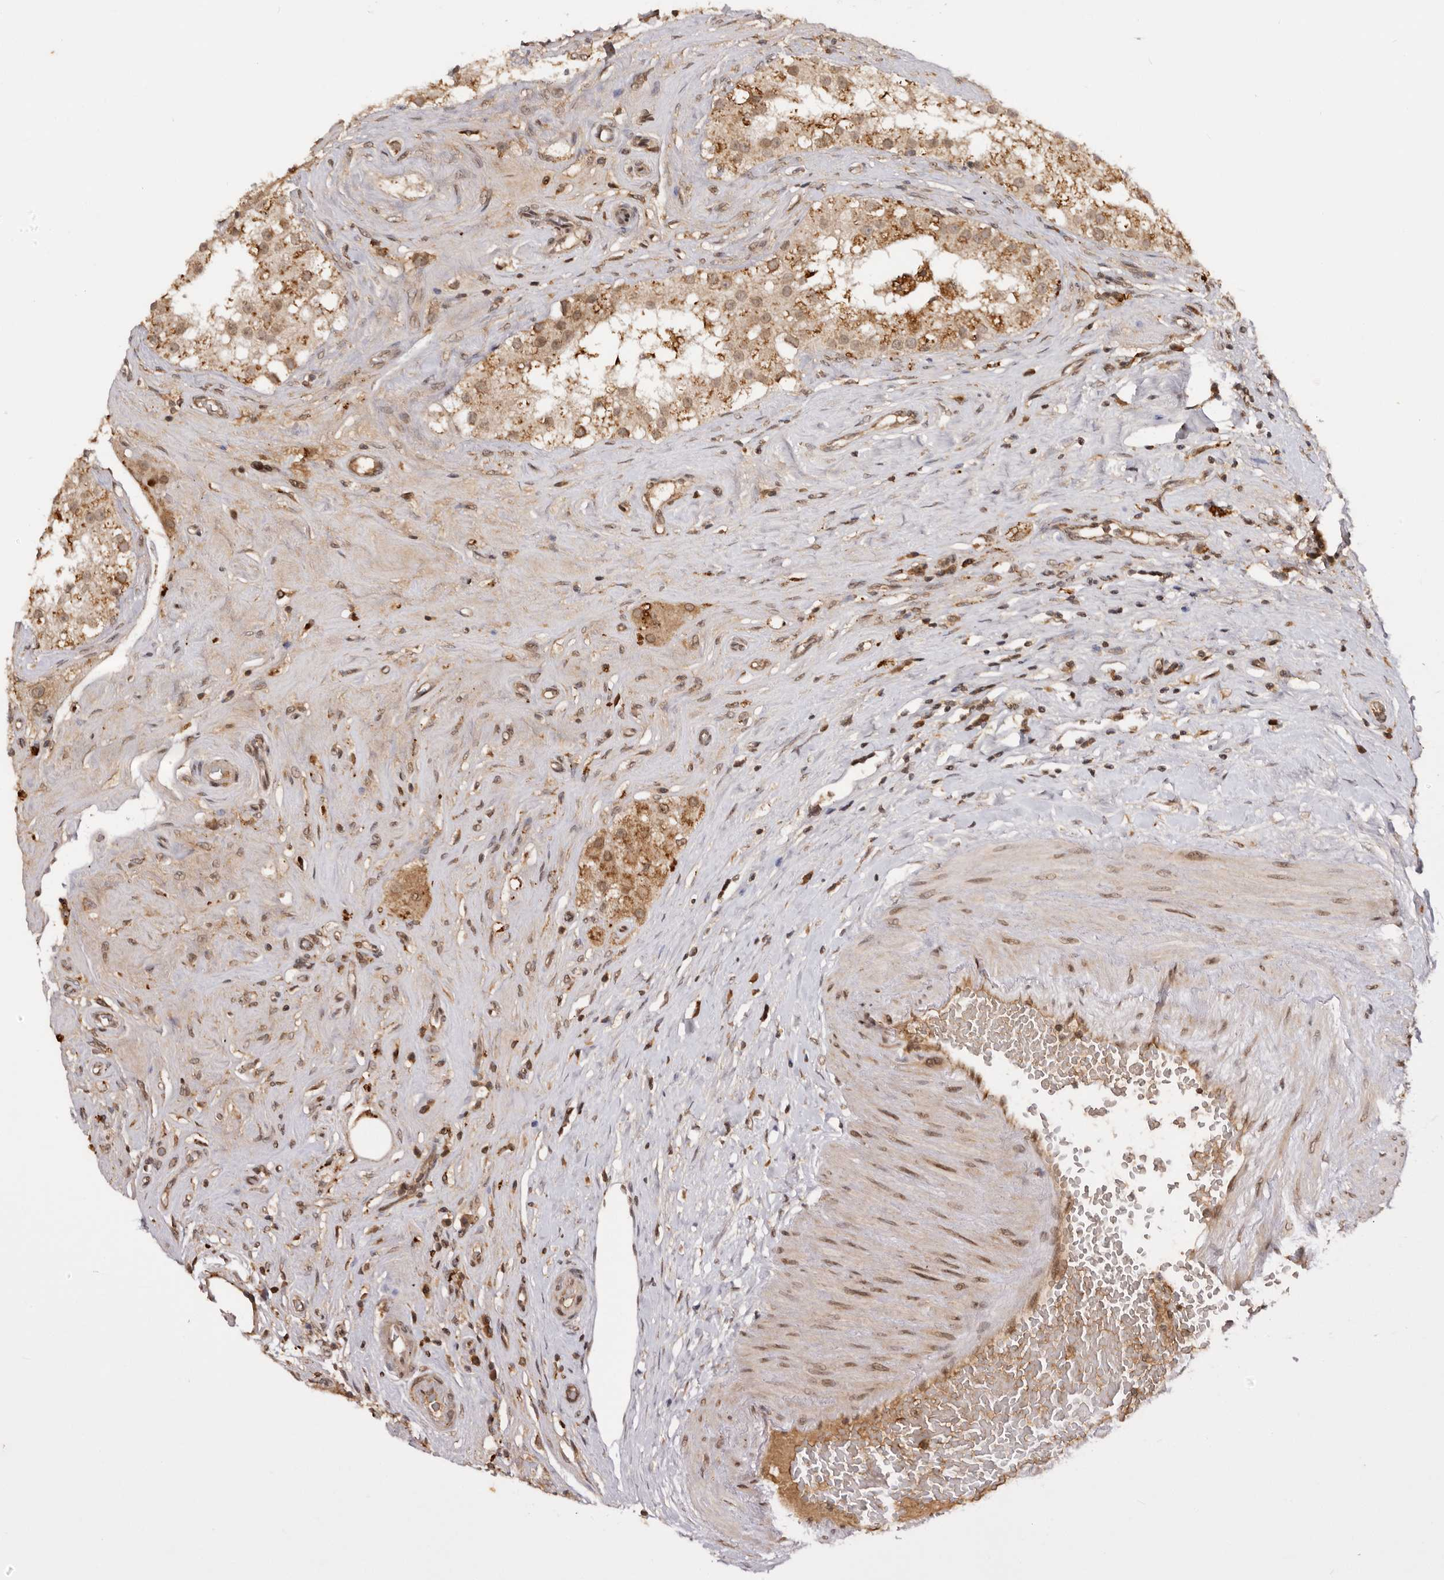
{"staining": {"intensity": "moderate", "quantity": ">75%", "location": "cytoplasmic/membranous"}, "tissue": "testis", "cell_type": "Cells in seminiferous ducts", "image_type": "normal", "snomed": [{"axis": "morphology", "description": "Normal tissue, NOS"}, {"axis": "topography", "description": "Testis"}], "caption": "A brown stain labels moderate cytoplasmic/membranous expression of a protein in cells in seminiferous ducts of unremarkable human testis.", "gene": "TARS2", "patient": {"sex": "male", "age": 84}}